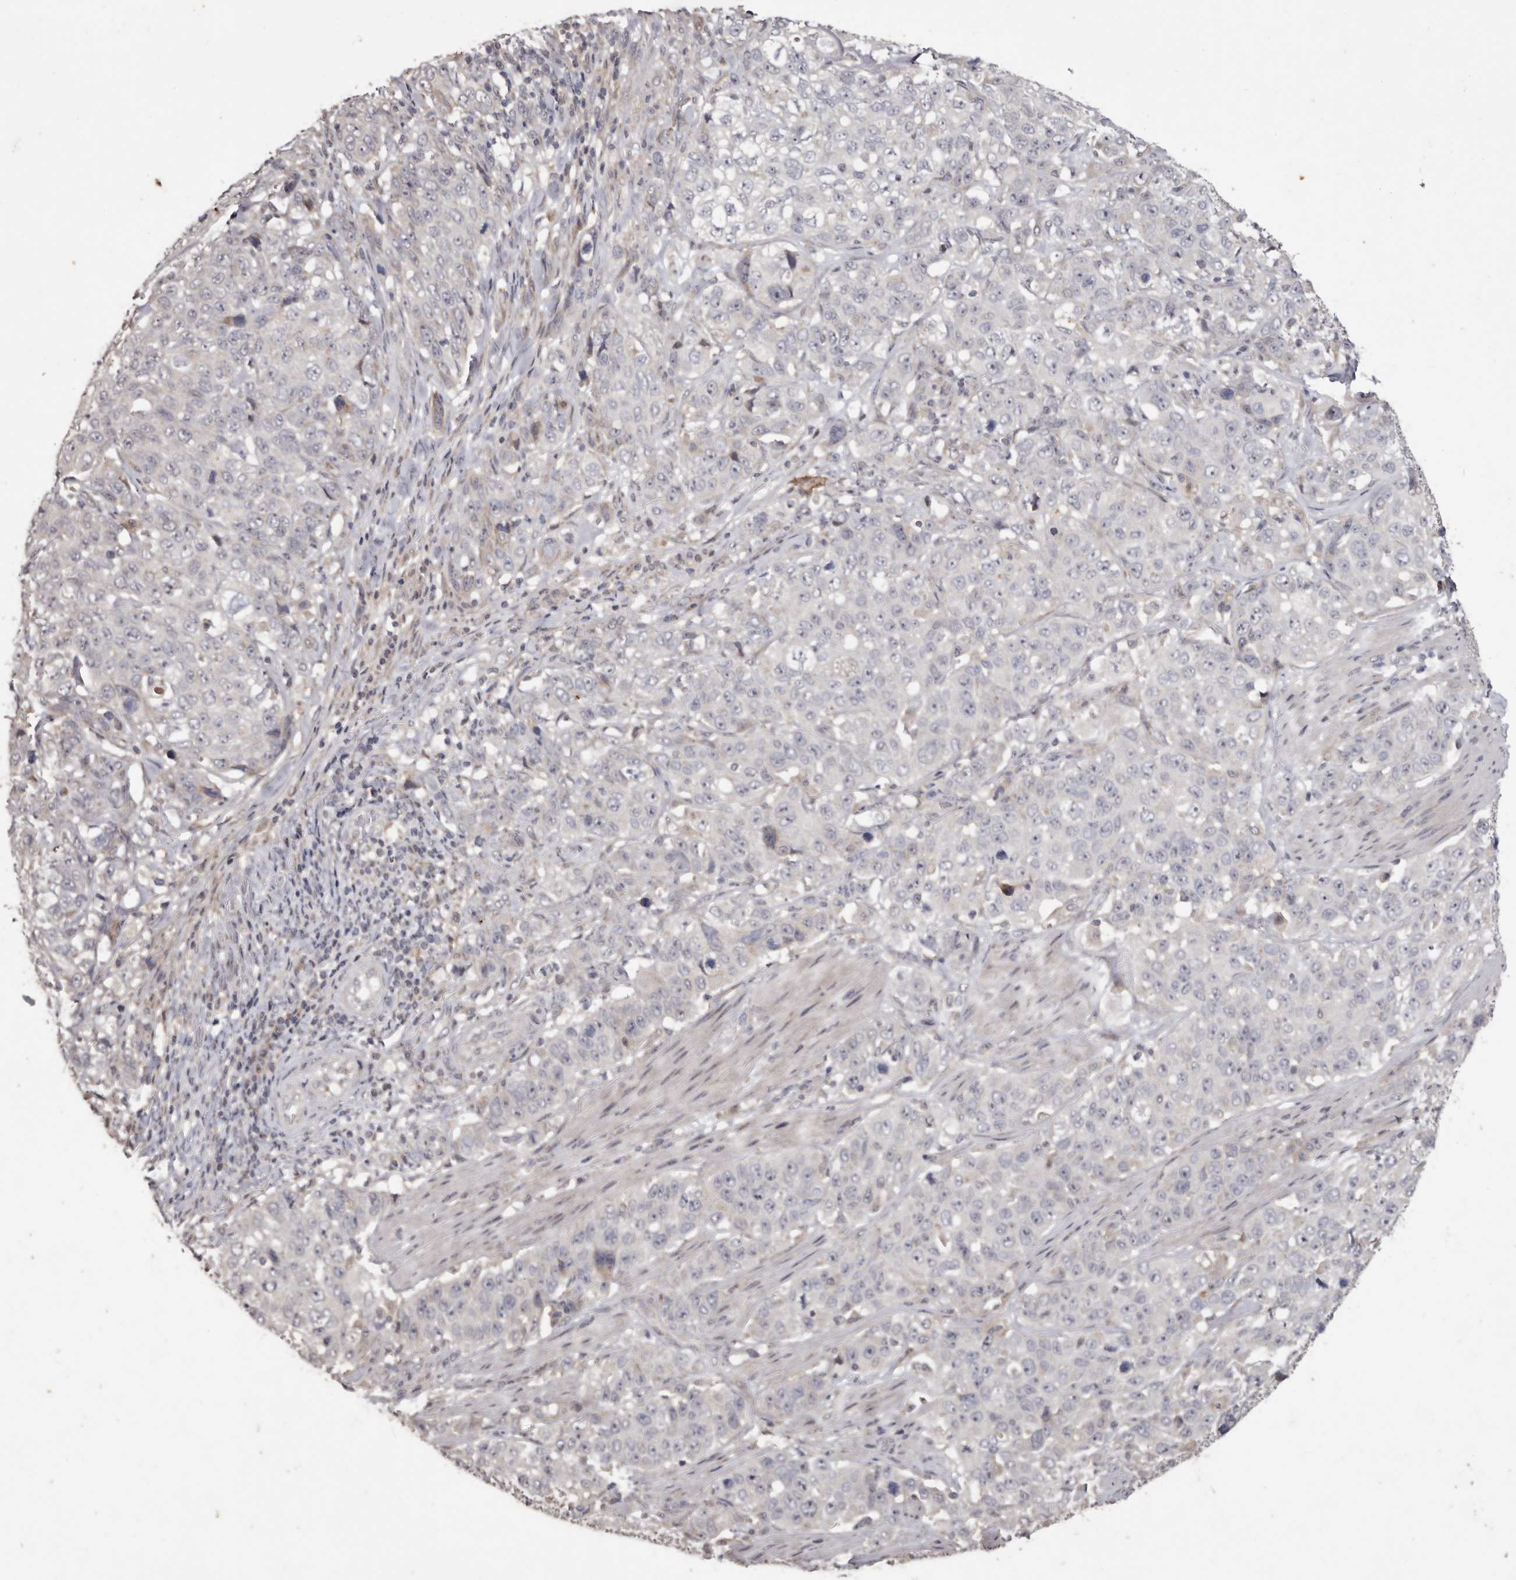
{"staining": {"intensity": "negative", "quantity": "none", "location": "none"}, "tissue": "stomach cancer", "cell_type": "Tumor cells", "image_type": "cancer", "snomed": [{"axis": "morphology", "description": "Adenocarcinoma, NOS"}, {"axis": "topography", "description": "Stomach"}], "caption": "High magnification brightfield microscopy of adenocarcinoma (stomach) stained with DAB (brown) and counterstained with hematoxylin (blue): tumor cells show no significant staining.", "gene": "FLAD1", "patient": {"sex": "male", "age": 48}}